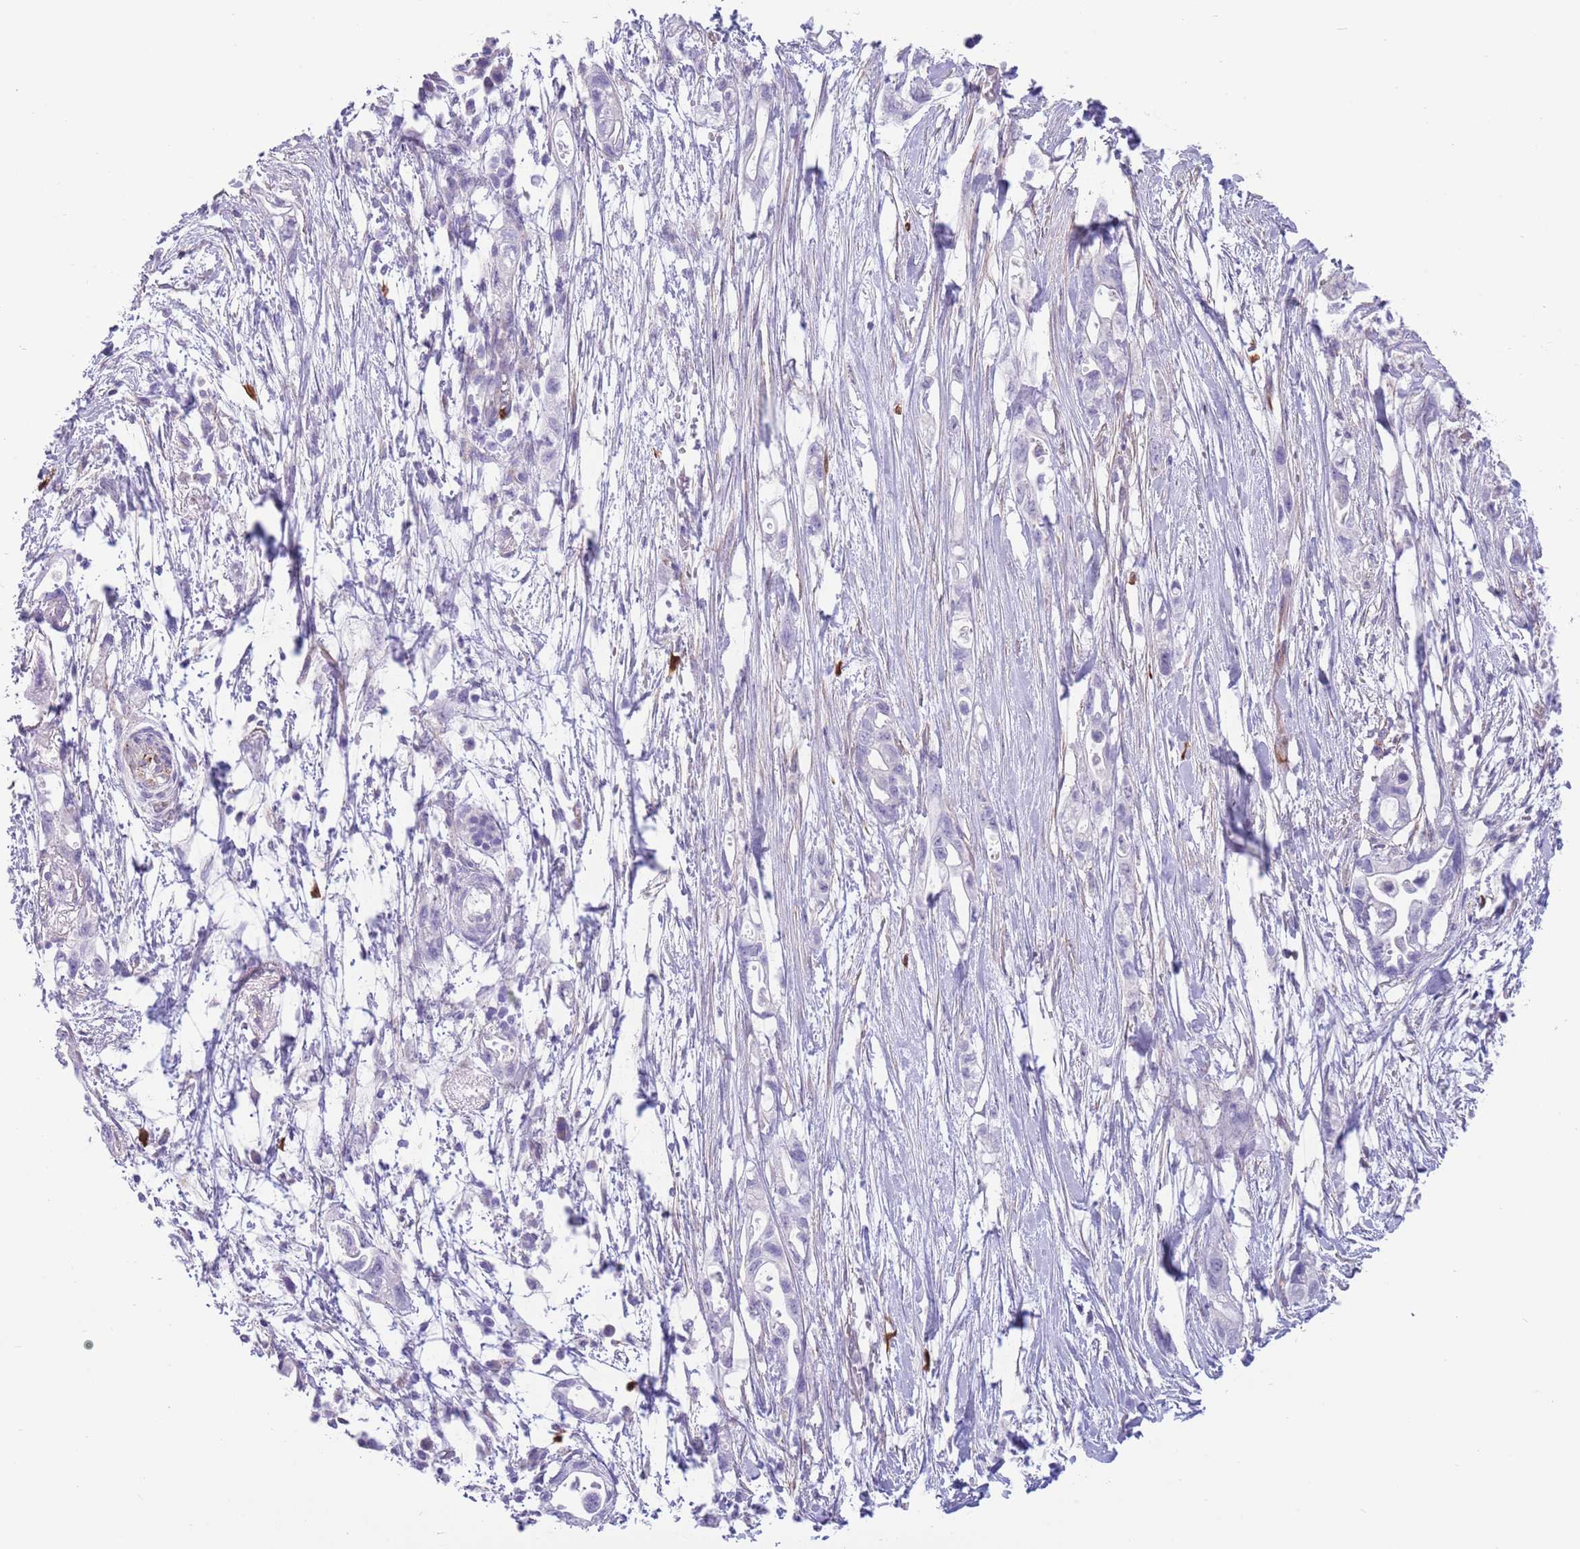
{"staining": {"intensity": "negative", "quantity": "none", "location": "none"}, "tissue": "pancreatic cancer", "cell_type": "Tumor cells", "image_type": "cancer", "snomed": [{"axis": "morphology", "description": "Adenocarcinoma, NOS"}, {"axis": "topography", "description": "Pancreas"}], "caption": "This is an immunohistochemistry photomicrograph of human adenocarcinoma (pancreatic). There is no staining in tumor cells.", "gene": "TSGA13", "patient": {"sex": "female", "age": 72}}